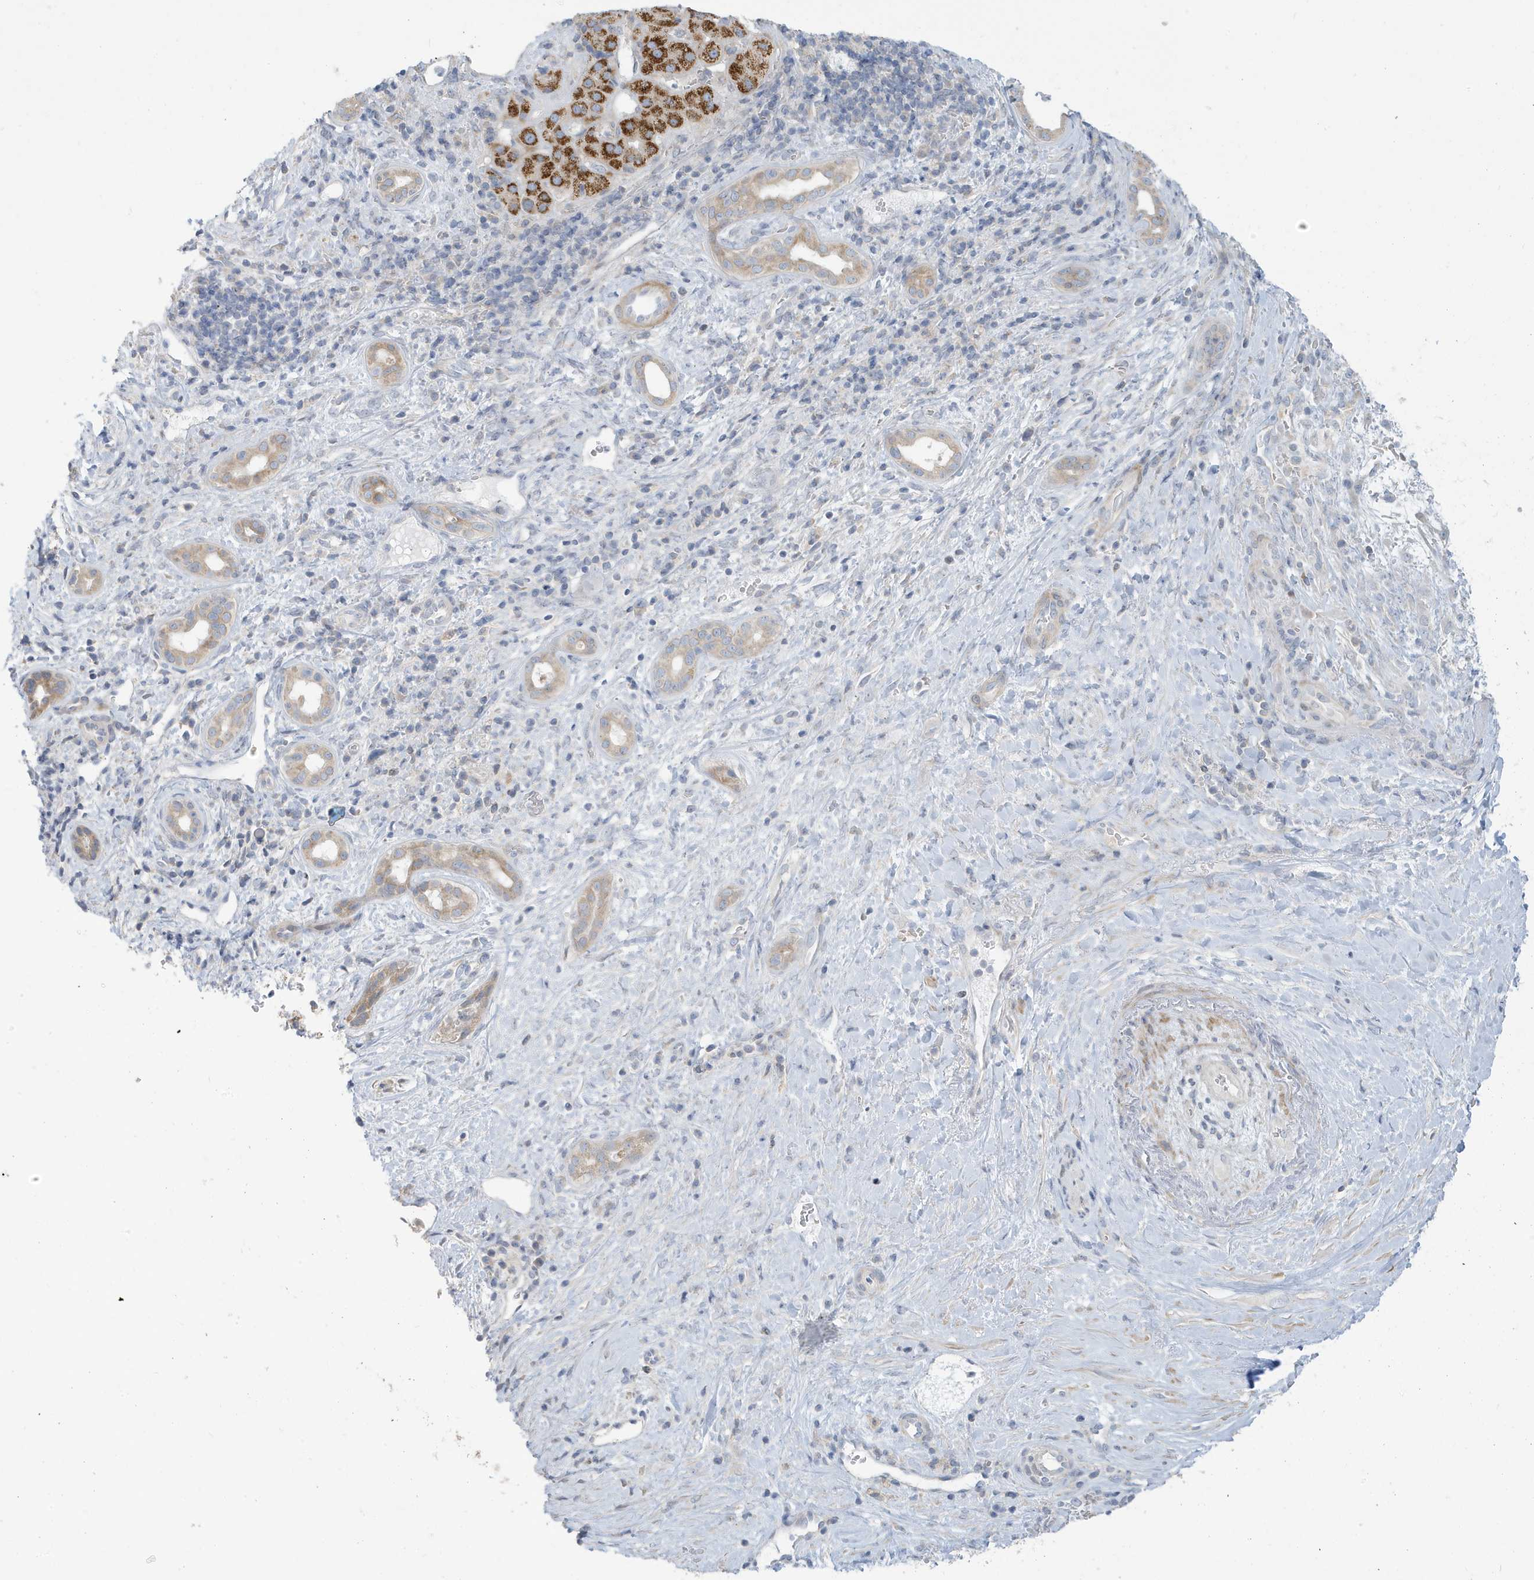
{"staining": {"intensity": "weak", "quantity": "25%-75%", "location": "cytoplasmic/membranous"}, "tissue": "liver cancer", "cell_type": "Tumor cells", "image_type": "cancer", "snomed": [{"axis": "morphology", "description": "Cholangiocarcinoma"}, {"axis": "topography", "description": "Liver"}], "caption": "Weak cytoplasmic/membranous protein positivity is identified in about 25%-75% of tumor cells in liver cancer (cholangiocarcinoma).", "gene": "ATP13A5", "patient": {"sex": "female", "age": 75}}